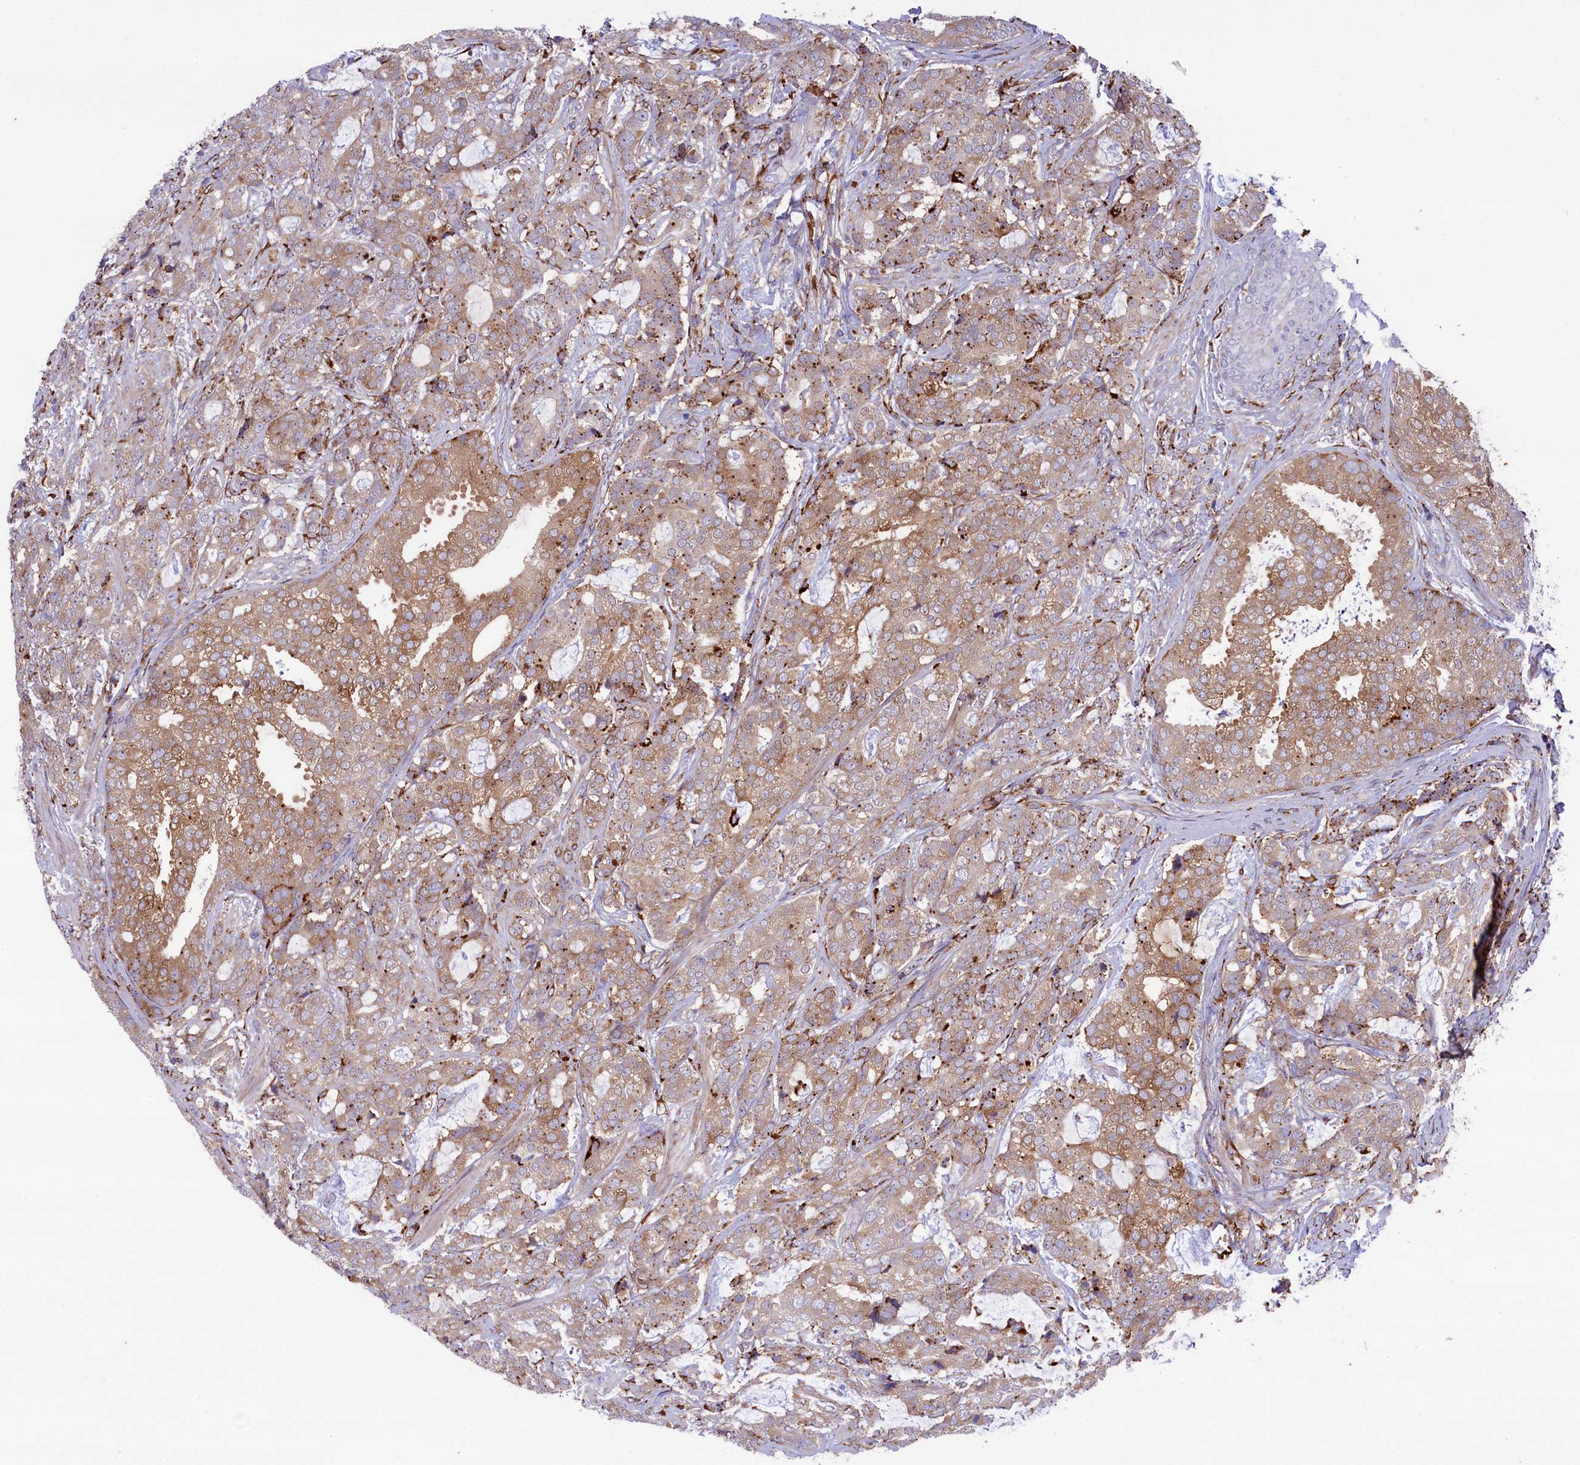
{"staining": {"intensity": "moderate", "quantity": ">75%", "location": "cytoplasmic/membranous"}, "tissue": "prostate cancer", "cell_type": "Tumor cells", "image_type": "cancer", "snomed": [{"axis": "morphology", "description": "Adenocarcinoma, High grade"}, {"axis": "topography", "description": "Prostate"}], "caption": "Protein expression by immunohistochemistry (IHC) demonstrates moderate cytoplasmic/membranous staining in about >75% of tumor cells in adenocarcinoma (high-grade) (prostate).", "gene": "MAN2B1", "patient": {"sex": "male", "age": 67}}